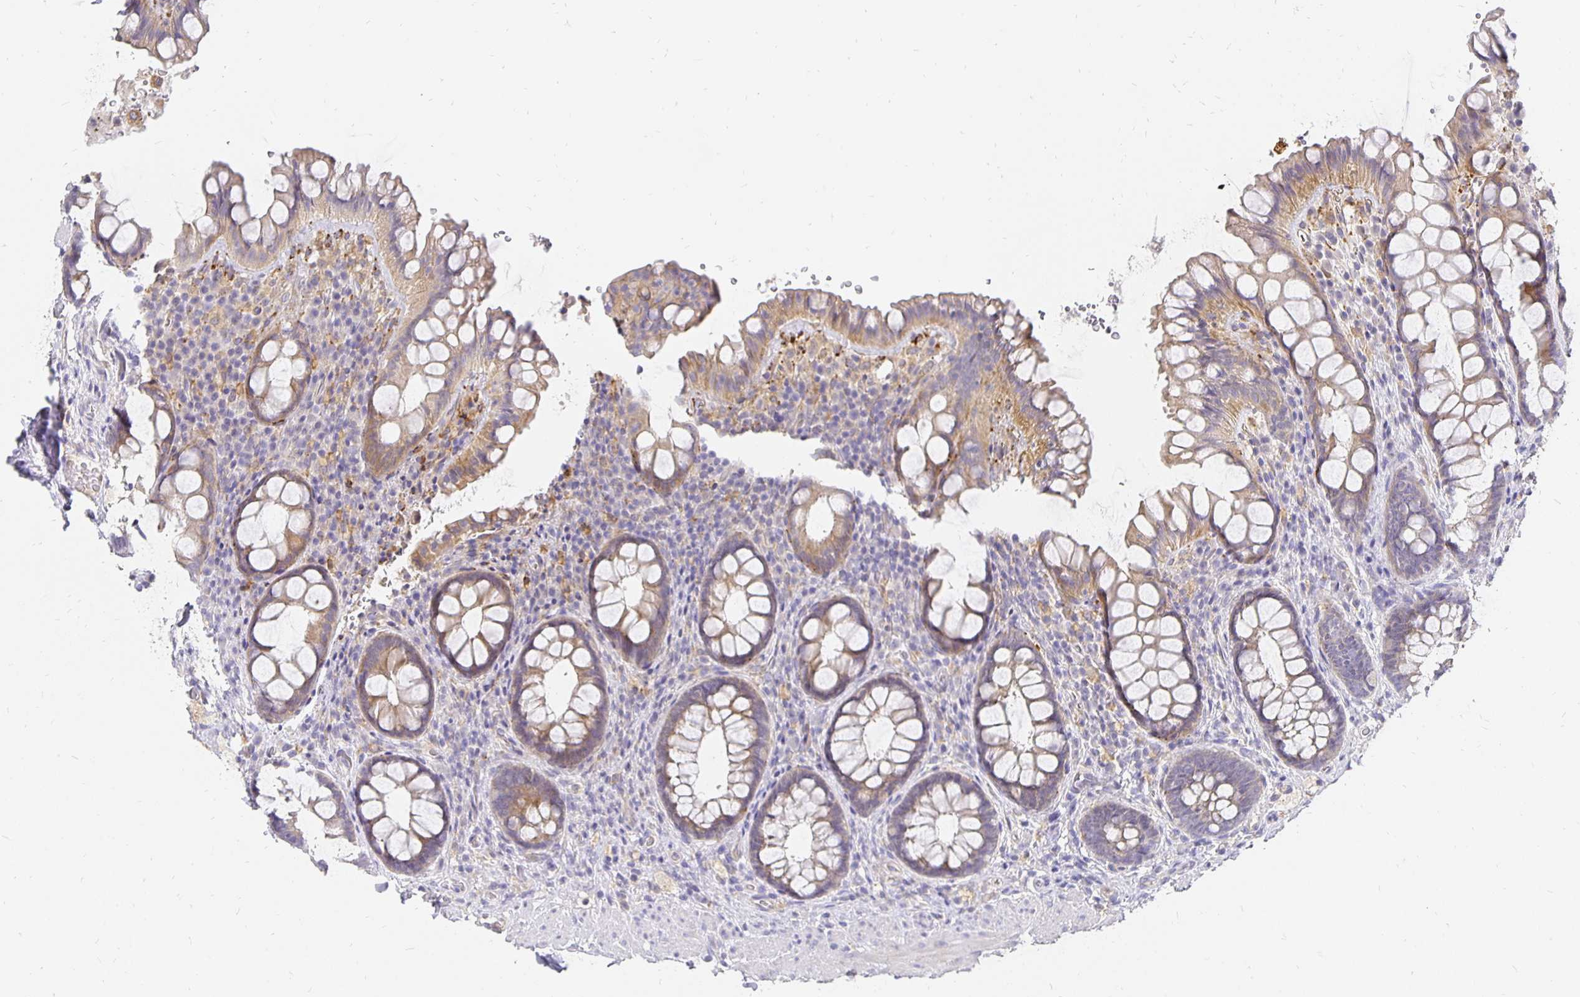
{"staining": {"intensity": "weak", "quantity": "25%-75%", "location": "cytoplasmic/membranous"}, "tissue": "rectum", "cell_type": "Glandular cells", "image_type": "normal", "snomed": [{"axis": "morphology", "description": "Normal tissue, NOS"}, {"axis": "topography", "description": "Rectum"}, {"axis": "topography", "description": "Peripheral nerve tissue"}], "caption": "Brown immunohistochemical staining in unremarkable human rectum exhibits weak cytoplasmic/membranous expression in about 25%-75% of glandular cells. (DAB (3,3'-diaminobenzidine) IHC with brightfield microscopy, high magnification).", "gene": "PLOD1", "patient": {"sex": "female", "age": 69}}